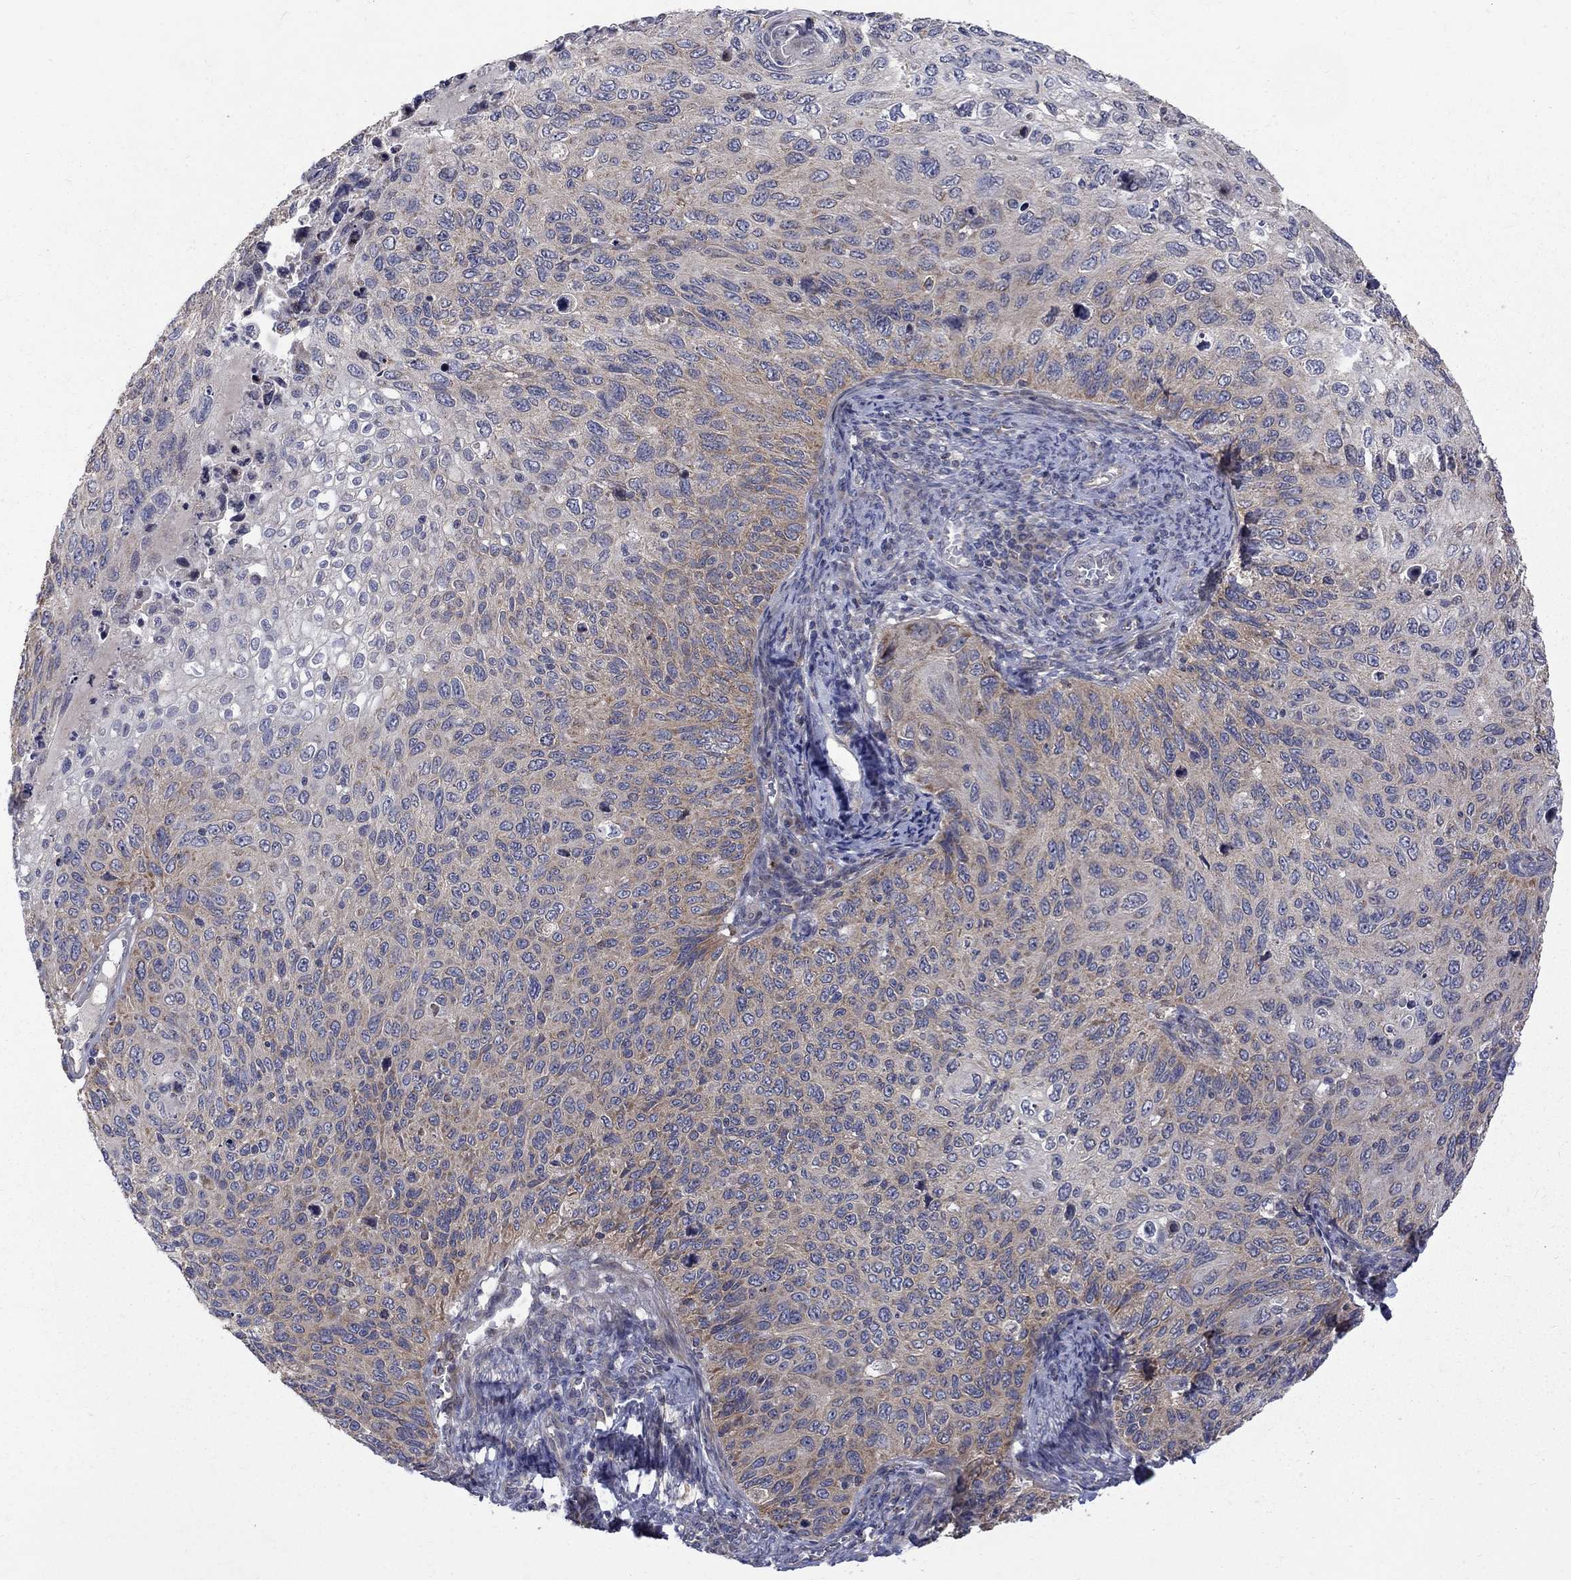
{"staining": {"intensity": "weak", "quantity": "<25%", "location": "cytoplasmic/membranous"}, "tissue": "cervical cancer", "cell_type": "Tumor cells", "image_type": "cancer", "snomed": [{"axis": "morphology", "description": "Squamous cell carcinoma, NOS"}, {"axis": "topography", "description": "Cervix"}], "caption": "Photomicrograph shows no protein positivity in tumor cells of cervical squamous cell carcinoma tissue. The staining was performed using DAB (3,3'-diaminobenzidine) to visualize the protein expression in brown, while the nuclei were stained in blue with hematoxylin (Magnification: 20x).", "gene": "SH2B1", "patient": {"sex": "female", "age": 70}}